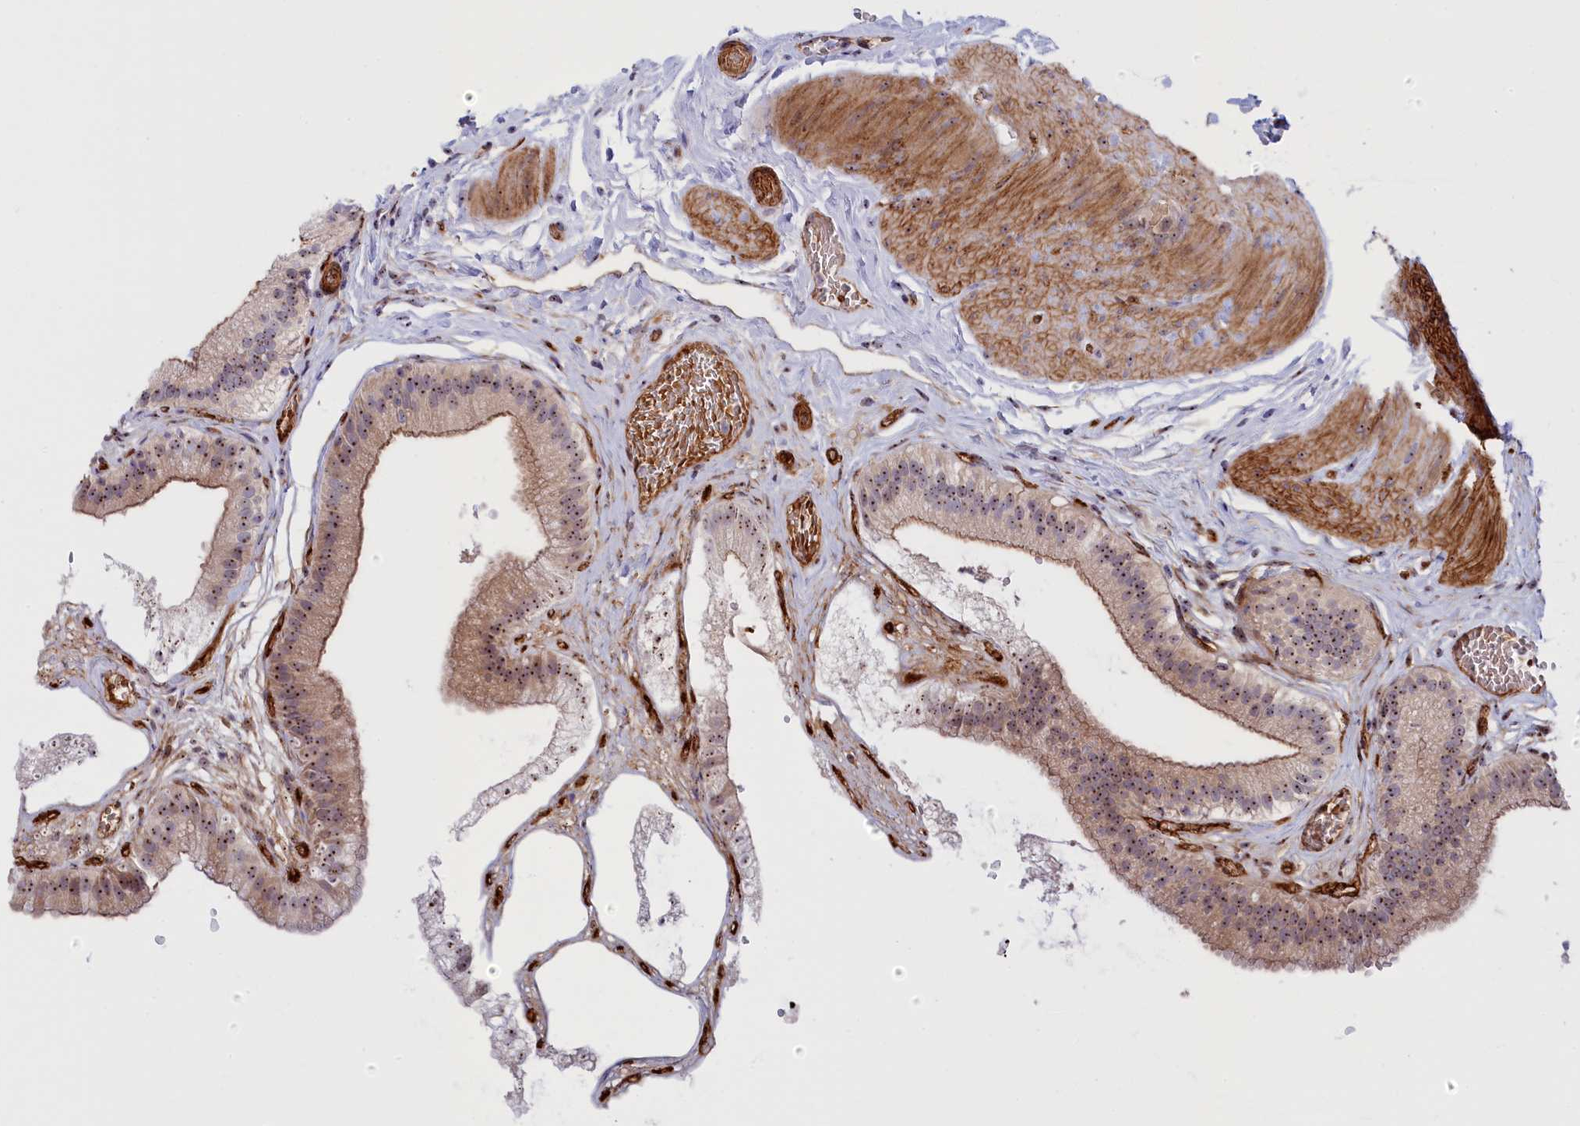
{"staining": {"intensity": "moderate", "quantity": ">75%", "location": "cytoplasmic/membranous,nuclear"}, "tissue": "gallbladder", "cell_type": "Glandular cells", "image_type": "normal", "snomed": [{"axis": "morphology", "description": "Normal tissue, NOS"}, {"axis": "topography", "description": "Gallbladder"}], "caption": "Immunohistochemical staining of unremarkable human gallbladder exhibits medium levels of moderate cytoplasmic/membranous,nuclear staining in approximately >75% of glandular cells.", "gene": "DBNDD1", "patient": {"sex": "female", "age": 54}}